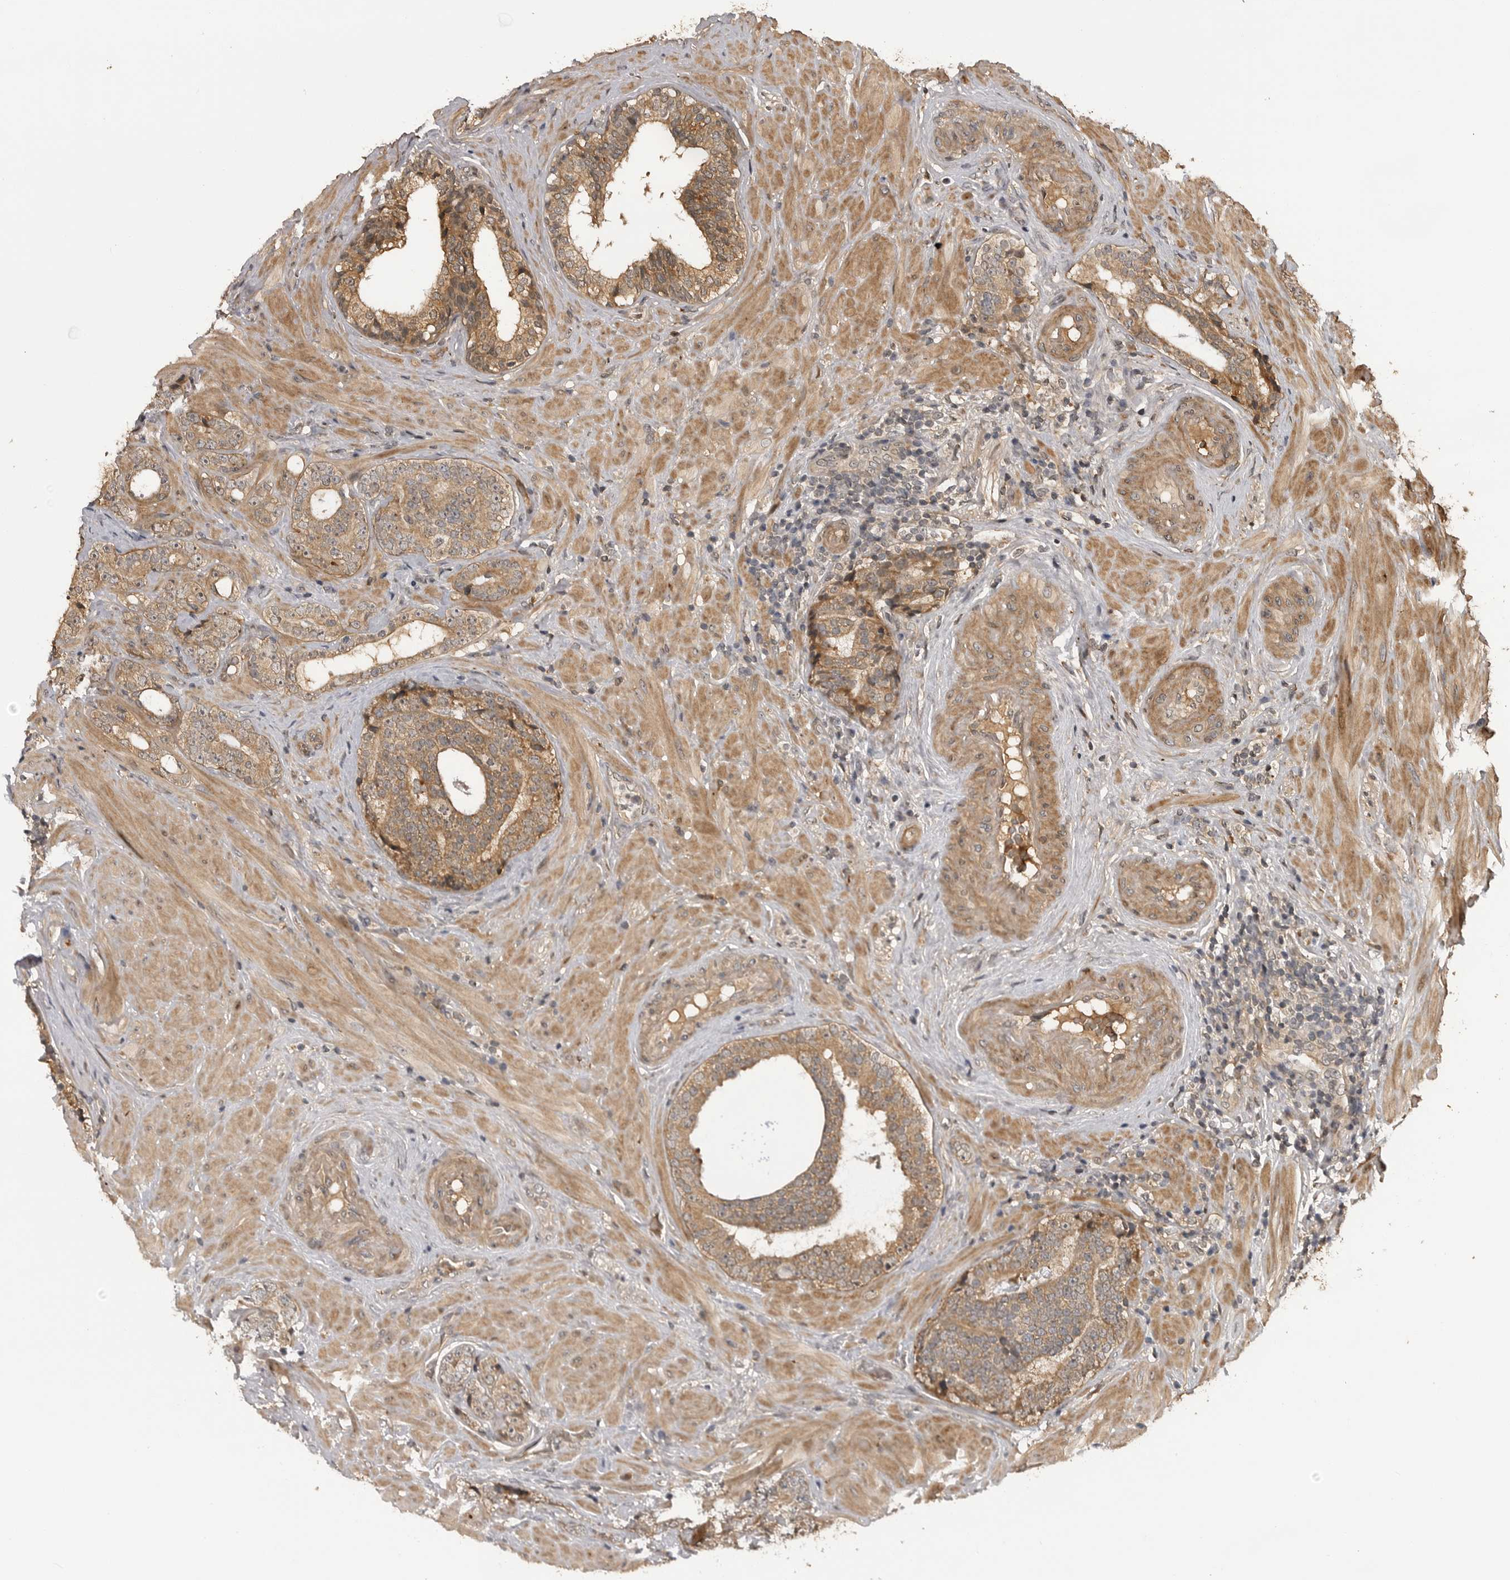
{"staining": {"intensity": "moderate", "quantity": ">75%", "location": "cytoplasmic/membranous"}, "tissue": "prostate cancer", "cell_type": "Tumor cells", "image_type": "cancer", "snomed": [{"axis": "morphology", "description": "Adenocarcinoma, High grade"}, {"axis": "topography", "description": "Prostate"}], "caption": "Immunohistochemistry (IHC) micrograph of neoplastic tissue: human prostate cancer stained using immunohistochemistry (IHC) displays medium levels of moderate protein expression localized specifically in the cytoplasmic/membranous of tumor cells, appearing as a cytoplasmic/membranous brown color.", "gene": "AKAP7", "patient": {"sex": "male", "age": 56}}